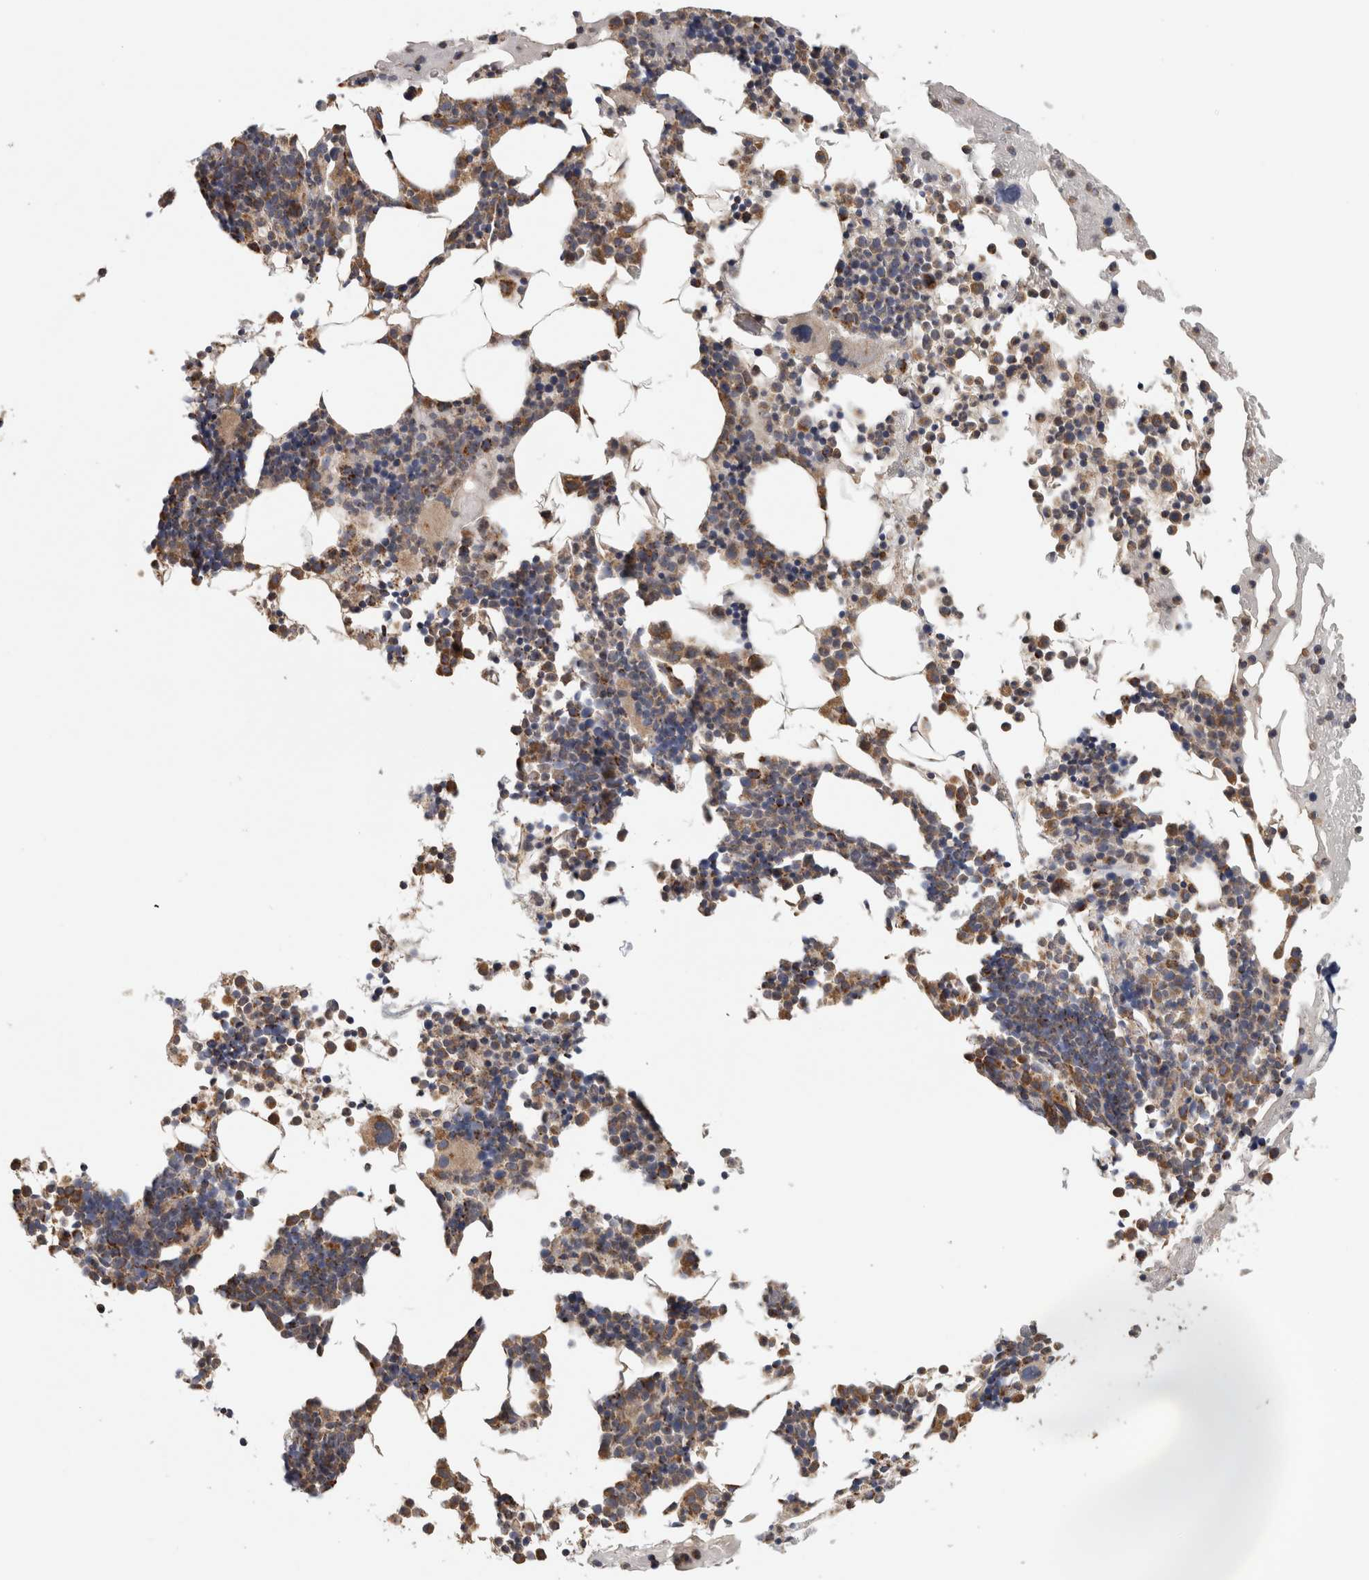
{"staining": {"intensity": "moderate", "quantity": "25%-75%", "location": "cytoplasmic/membranous"}, "tissue": "bone marrow", "cell_type": "Hematopoietic cells", "image_type": "normal", "snomed": [{"axis": "morphology", "description": "Normal tissue, NOS"}, {"axis": "morphology", "description": "Inflammation, NOS"}, {"axis": "topography", "description": "Bone marrow"}], "caption": "High-power microscopy captured an immunohistochemistry (IHC) histopathology image of benign bone marrow, revealing moderate cytoplasmic/membranous expression in about 25%-75% of hematopoietic cells.", "gene": "ST8SIA1", "patient": {"sex": "male", "age": 68}}